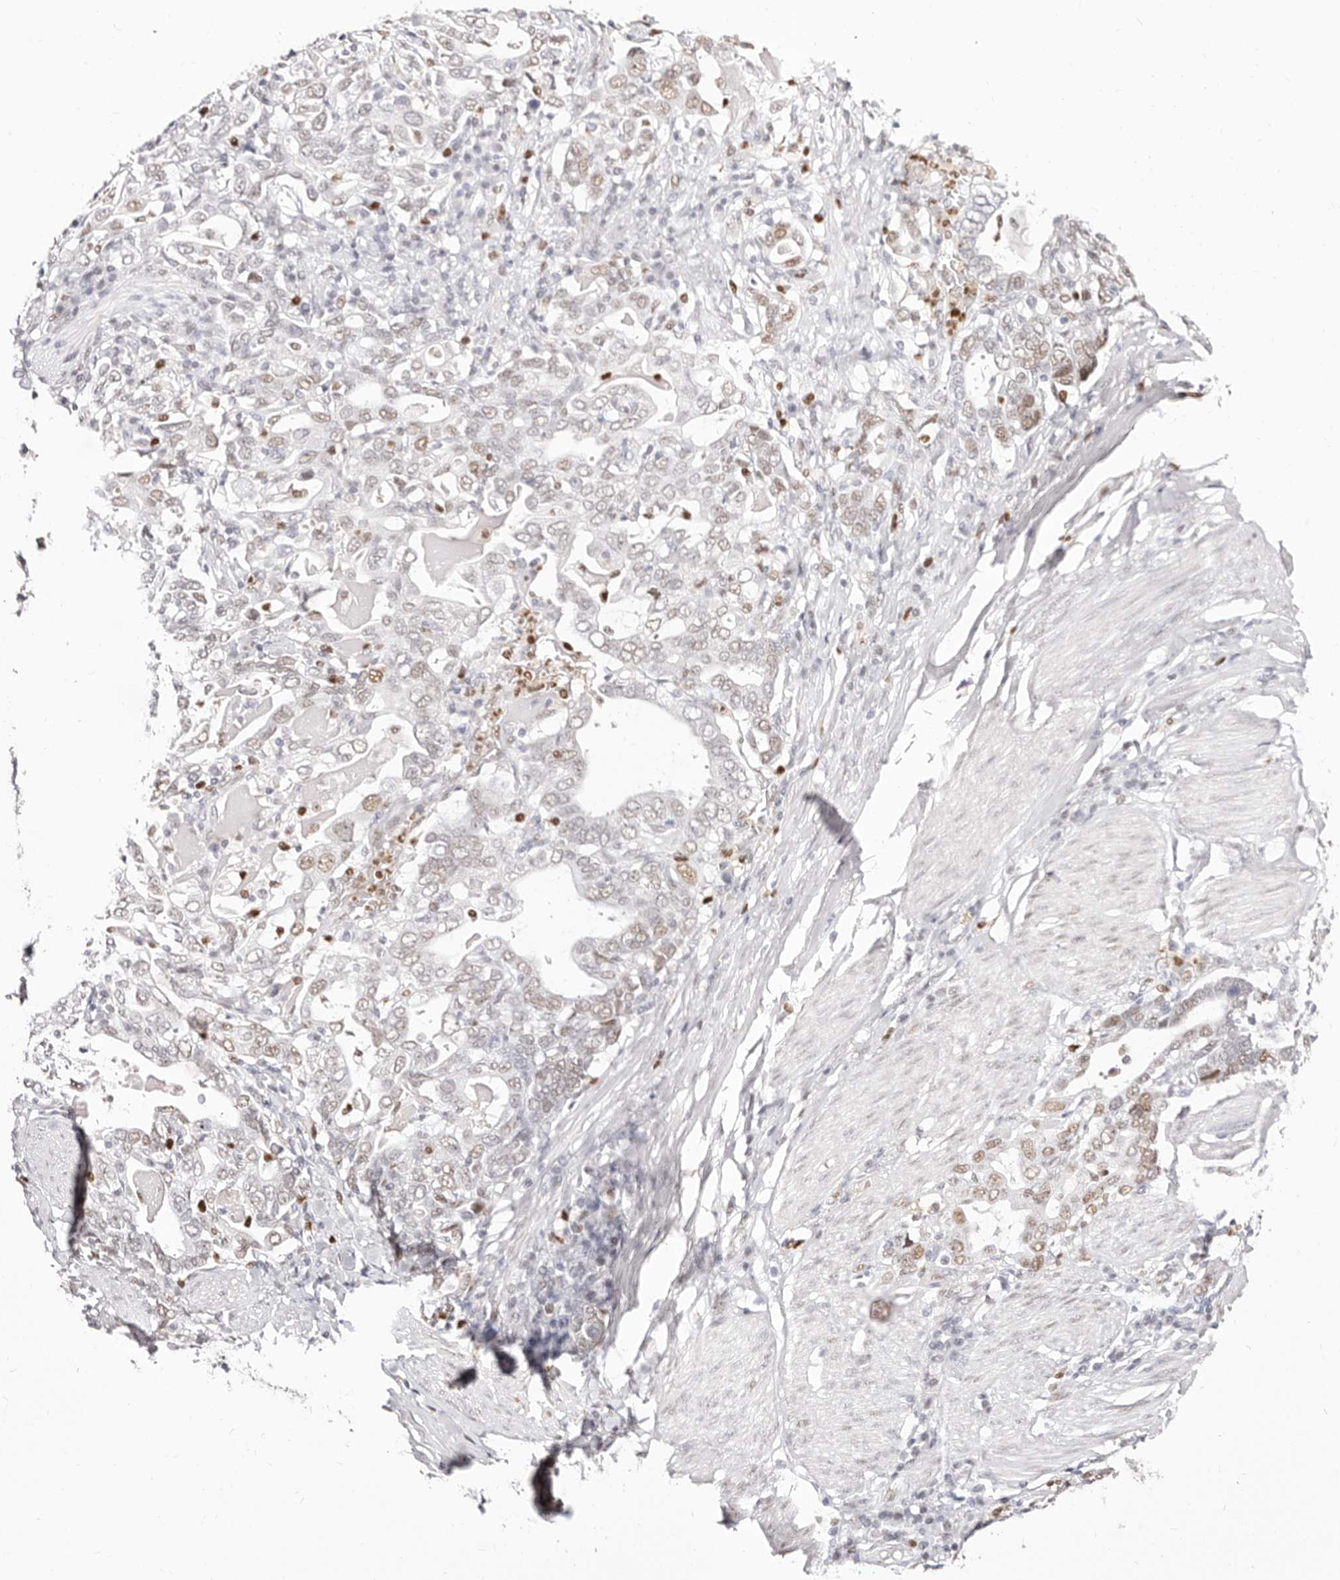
{"staining": {"intensity": "weak", "quantity": "25%-75%", "location": "nuclear"}, "tissue": "stomach cancer", "cell_type": "Tumor cells", "image_type": "cancer", "snomed": [{"axis": "morphology", "description": "Adenocarcinoma, NOS"}, {"axis": "topography", "description": "Stomach, upper"}], "caption": "Protein analysis of stomach cancer (adenocarcinoma) tissue shows weak nuclear staining in about 25%-75% of tumor cells. The staining was performed using DAB (3,3'-diaminobenzidine), with brown indicating positive protein expression. Nuclei are stained blue with hematoxylin.", "gene": "TKT", "patient": {"sex": "male", "age": 62}}